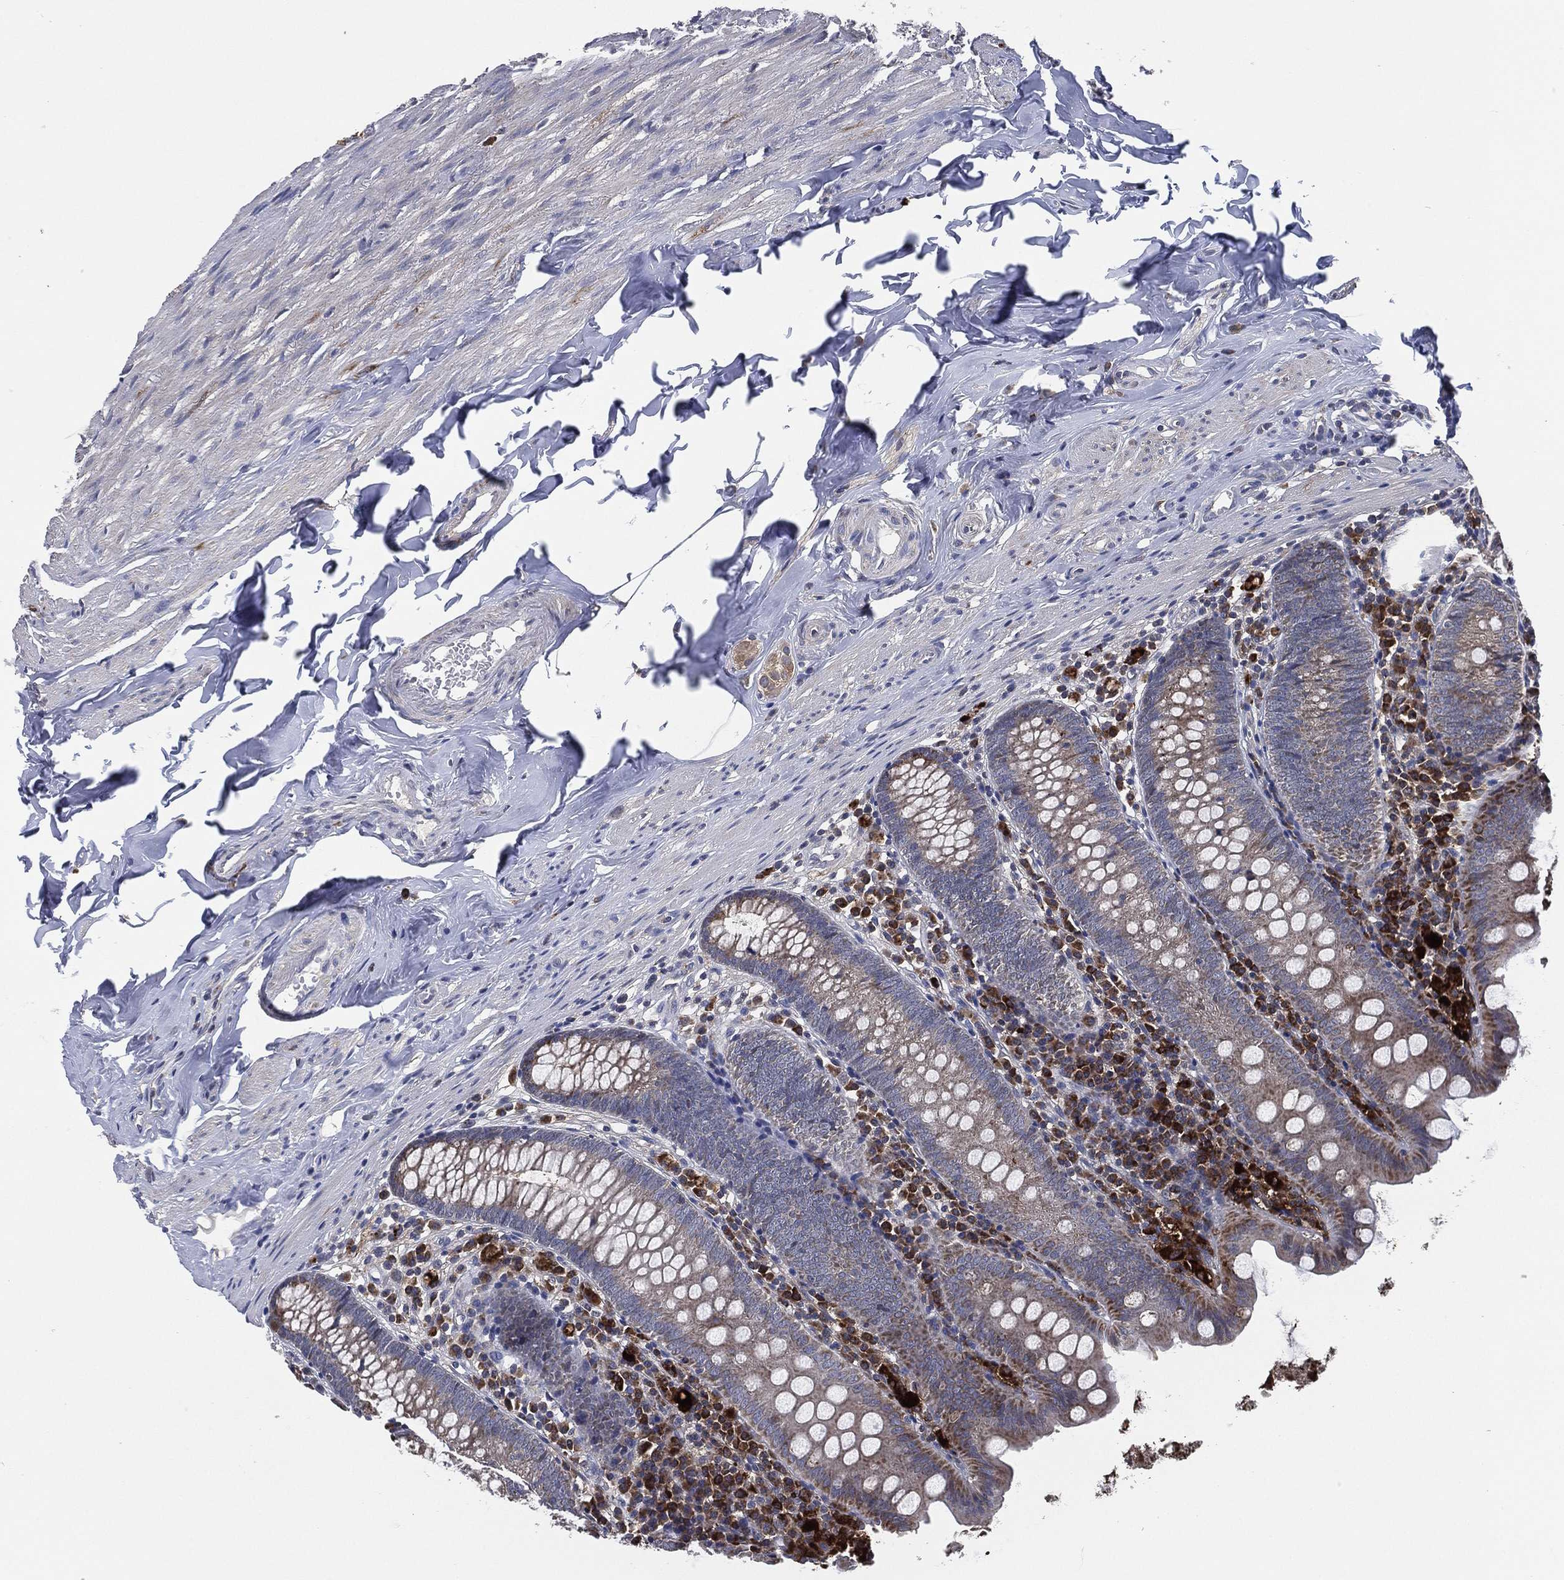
{"staining": {"intensity": "moderate", "quantity": "<25%", "location": "cytoplasmic/membranous"}, "tissue": "appendix", "cell_type": "Glandular cells", "image_type": "normal", "snomed": [{"axis": "morphology", "description": "Normal tissue, NOS"}, {"axis": "topography", "description": "Appendix"}], "caption": "Moderate cytoplasmic/membranous expression for a protein is identified in approximately <25% of glandular cells of benign appendix using IHC.", "gene": "TMEM11", "patient": {"sex": "female", "age": 82}}